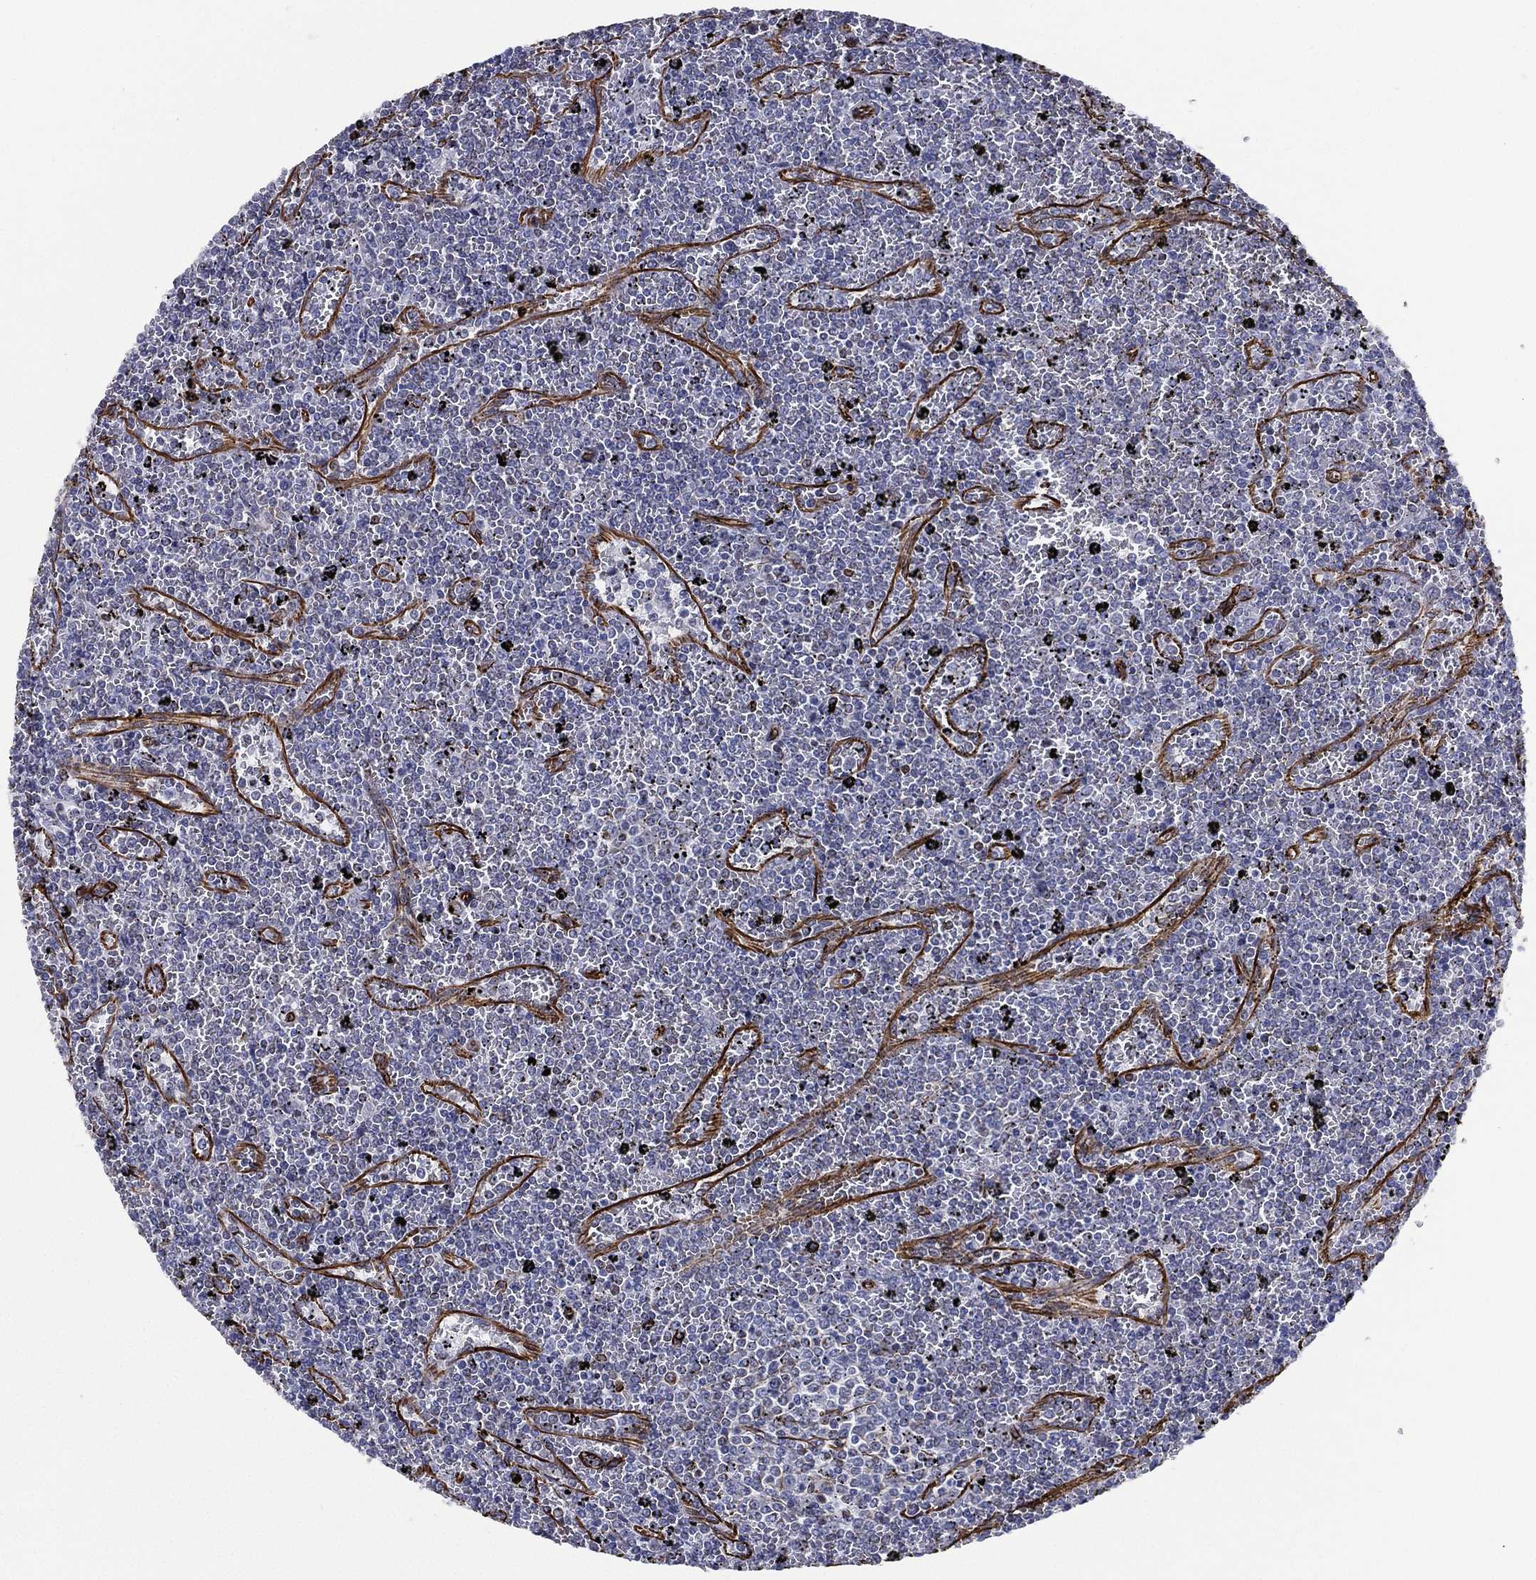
{"staining": {"intensity": "negative", "quantity": "none", "location": "none"}, "tissue": "lymphoma", "cell_type": "Tumor cells", "image_type": "cancer", "snomed": [{"axis": "morphology", "description": "Malignant lymphoma, non-Hodgkin's type, Low grade"}, {"axis": "topography", "description": "Spleen"}], "caption": "DAB immunohistochemical staining of malignant lymphoma, non-Hodgkin's type (low-grade) shows no significant staining in tumor cells. Nuclei are stained in blue.", "gene": "MAS1", "patient": {"sex": "female", "age": 77}}